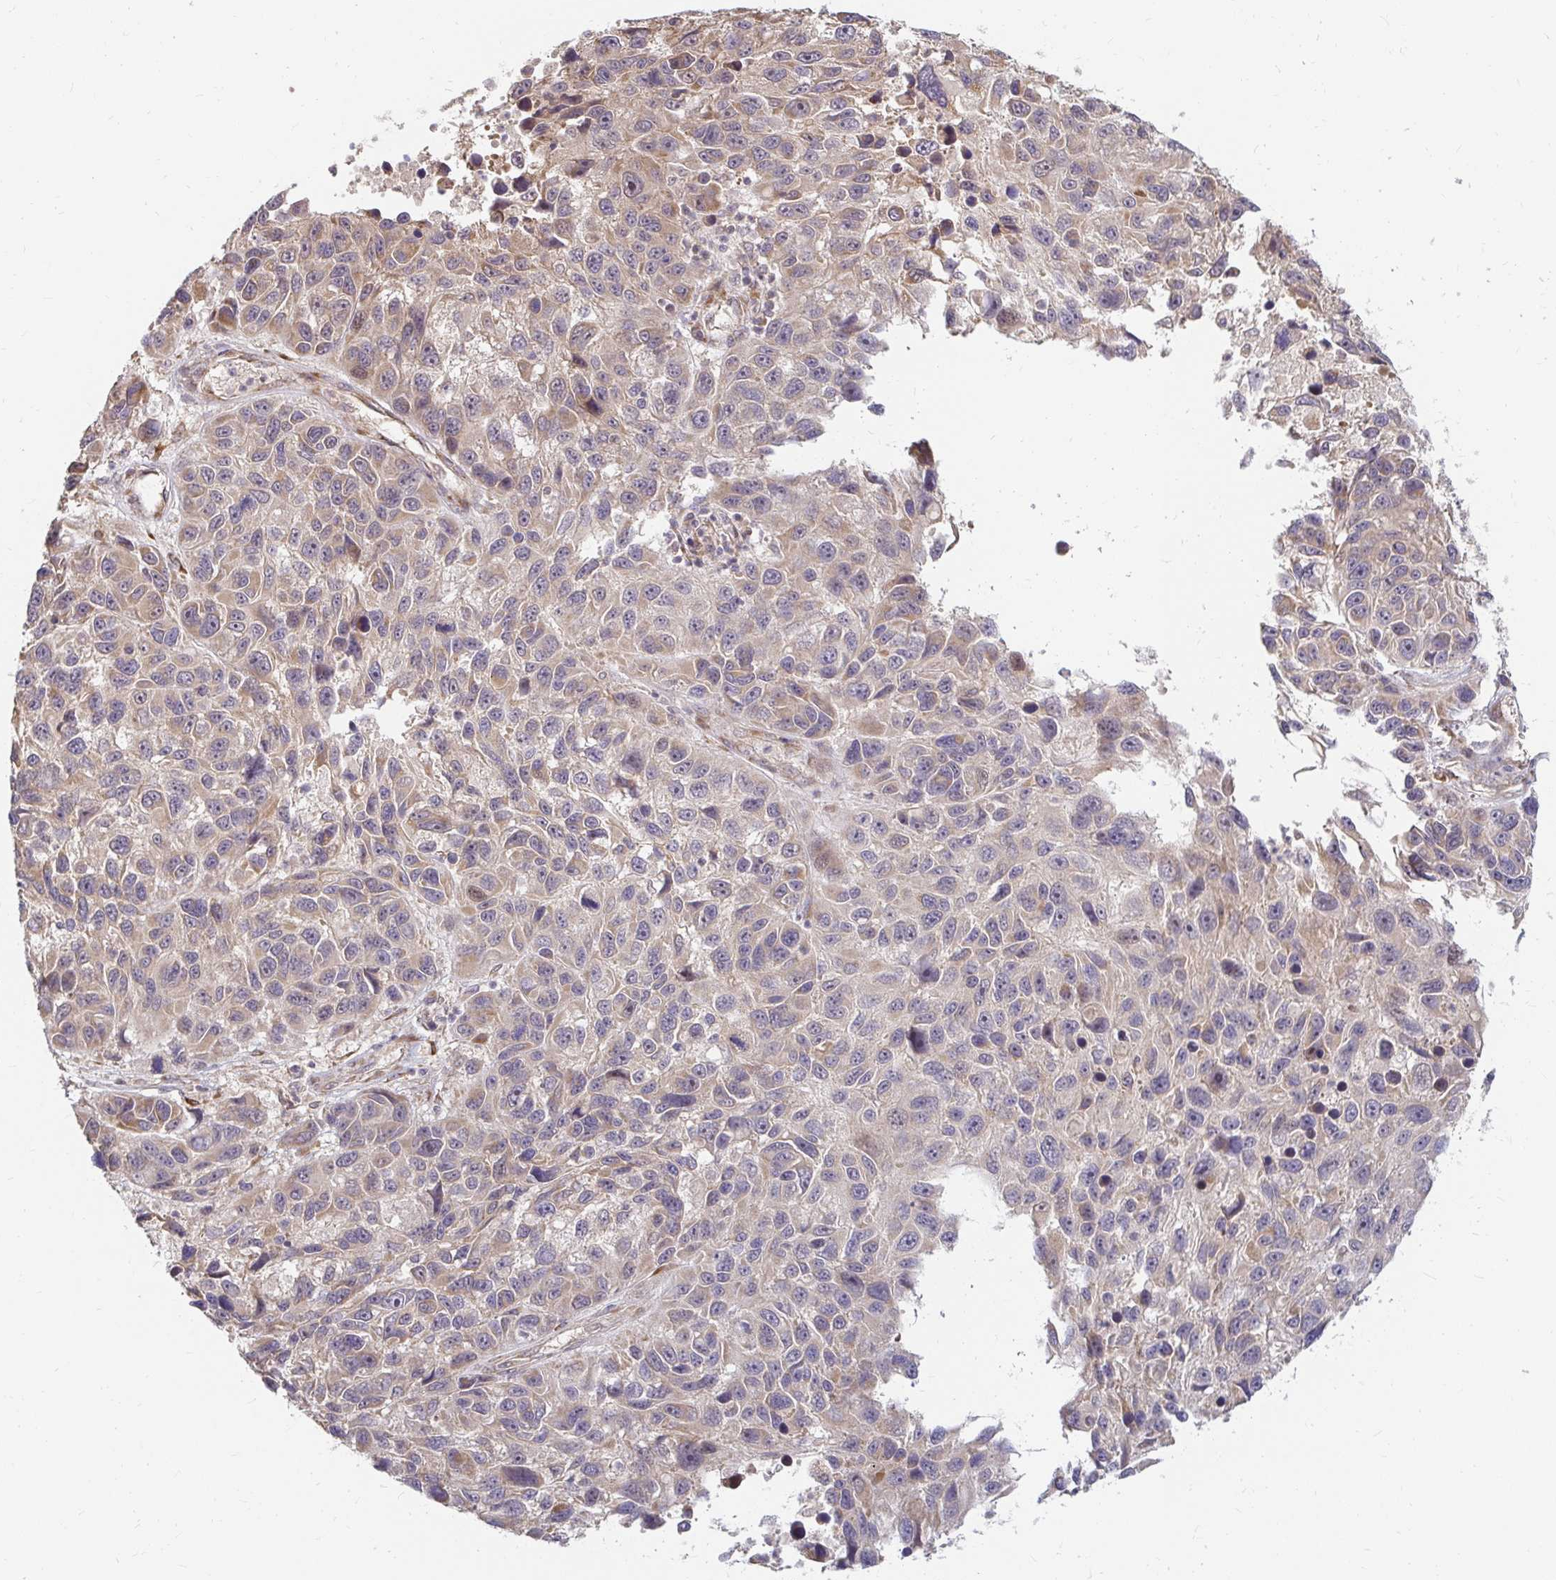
{"staining": {"intensity": "weak", "quantity": "<25%", "location": "cytoplasmic/membranous"}, "tissue": "melanoma", "cell_type": "Tumor cells", "image_type": "cancer", "snomed": [{"axis": "morphology", "description": "Malignant melanoma, NOS"}, {"axis": "topography", "description": "Skin"}], "caption": "High power microscopy photomicrograph of an immunohistochemistry image of malignant melanoma, revealing no significant expression in tumor cells.", "gene": "CAST", "patient": {"sex": "male", "age": 53}}